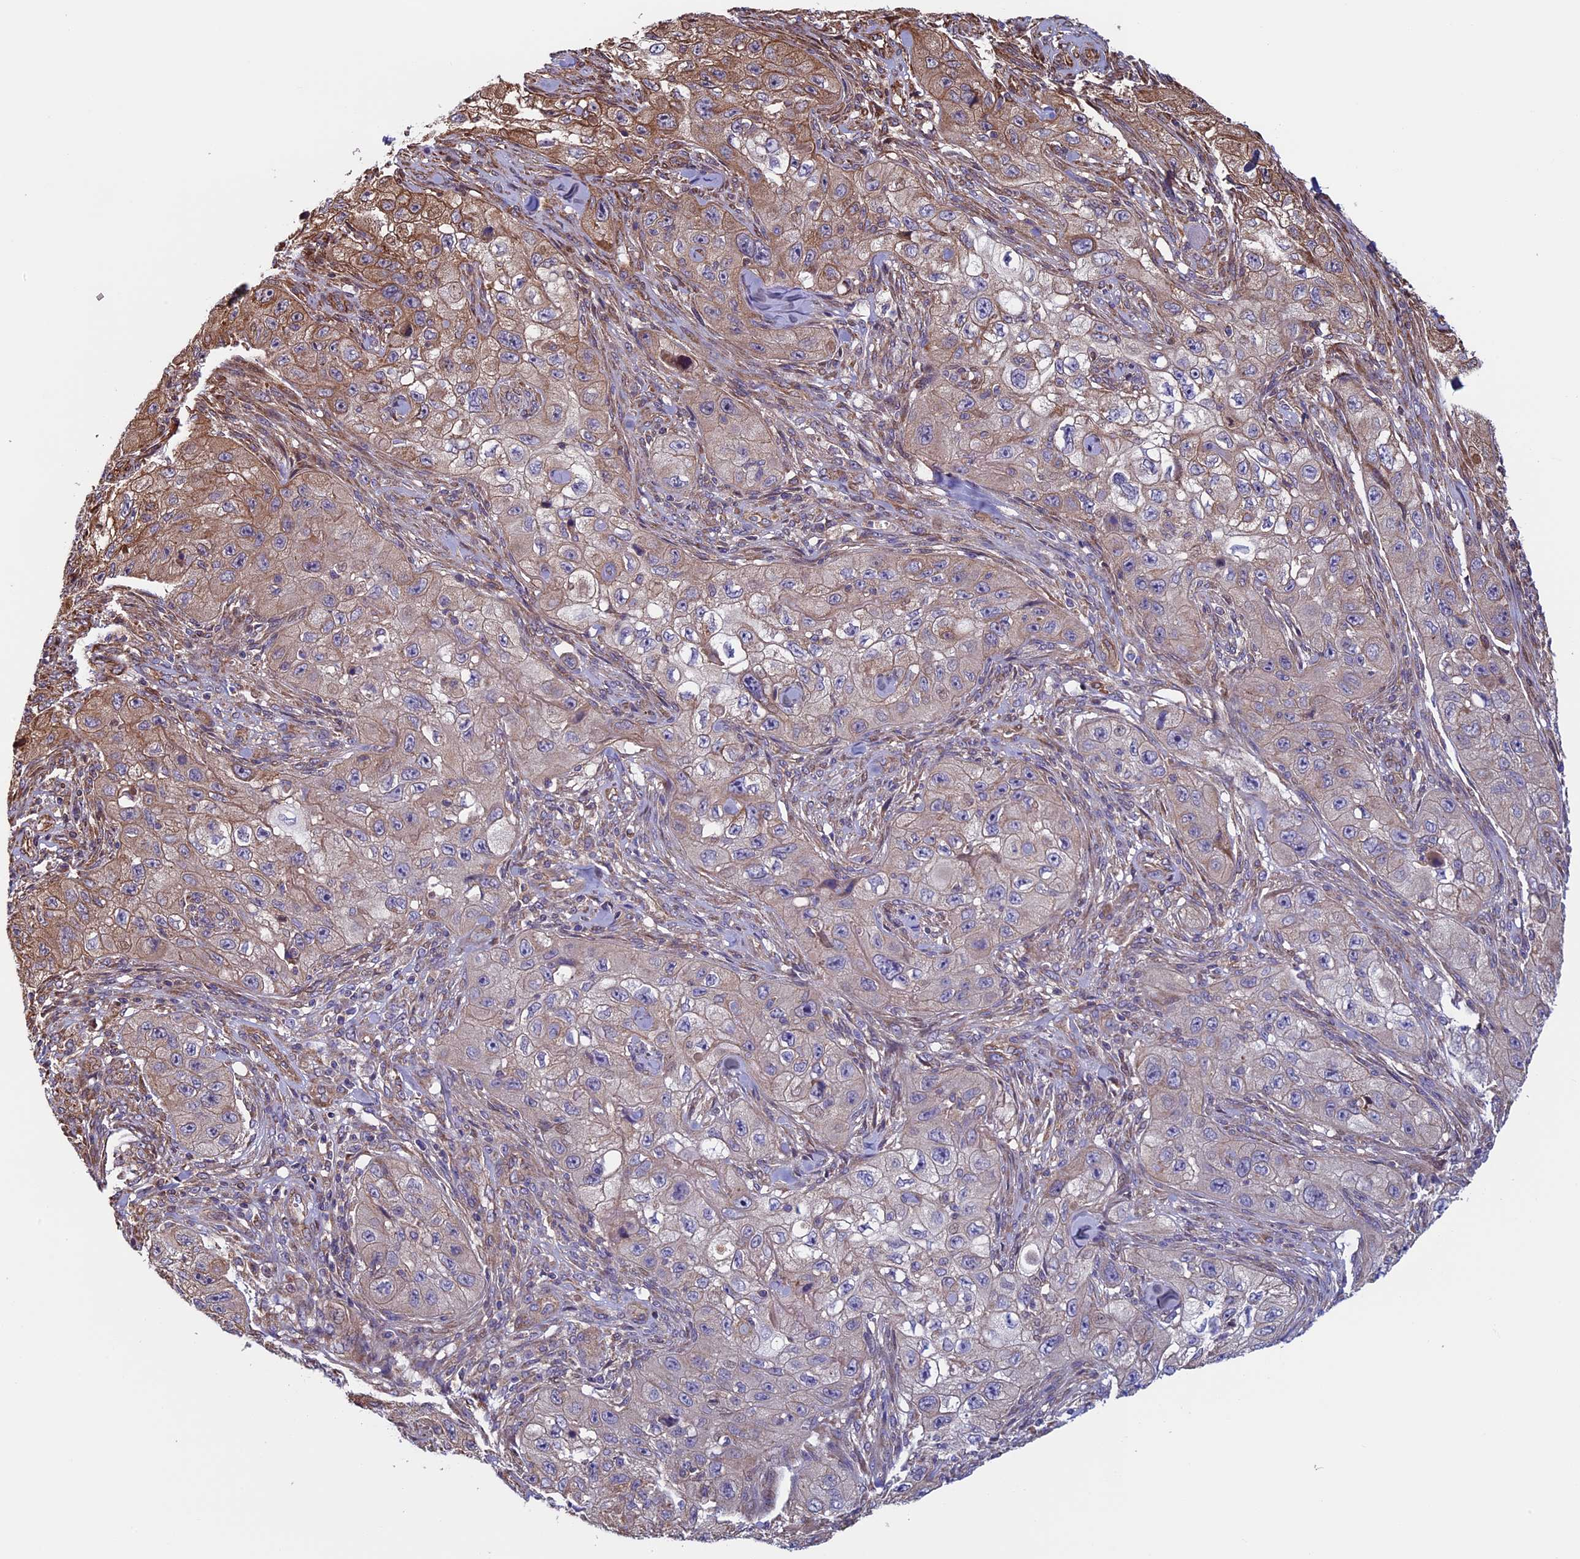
{"staining": {"intensity": "moderate", "quantity": "<25%", "location": "cytoplasmic/membranous"}, "tissue": "skin cancer", "cell_type": "Tumor cells", "image_type": "cancer", "snomed": [{"axis": "morphology", "description": "Squamous cell carcinoma, NOS"}, {"axis": "topography", "description": "Skin"}, {"axis": "topography", "description": "Subcutis"}], "caption": "Protein staining of squamous cell carcinoma (skin) tissue exhibits moderate cytoplasmic/membranous expression in about <25% of tumor cells. (DAB IHC, brown staining for protein, blue staining for nuclei).", "gene": "CCDC8", "patient": {"sex": "male", "age": 73}}